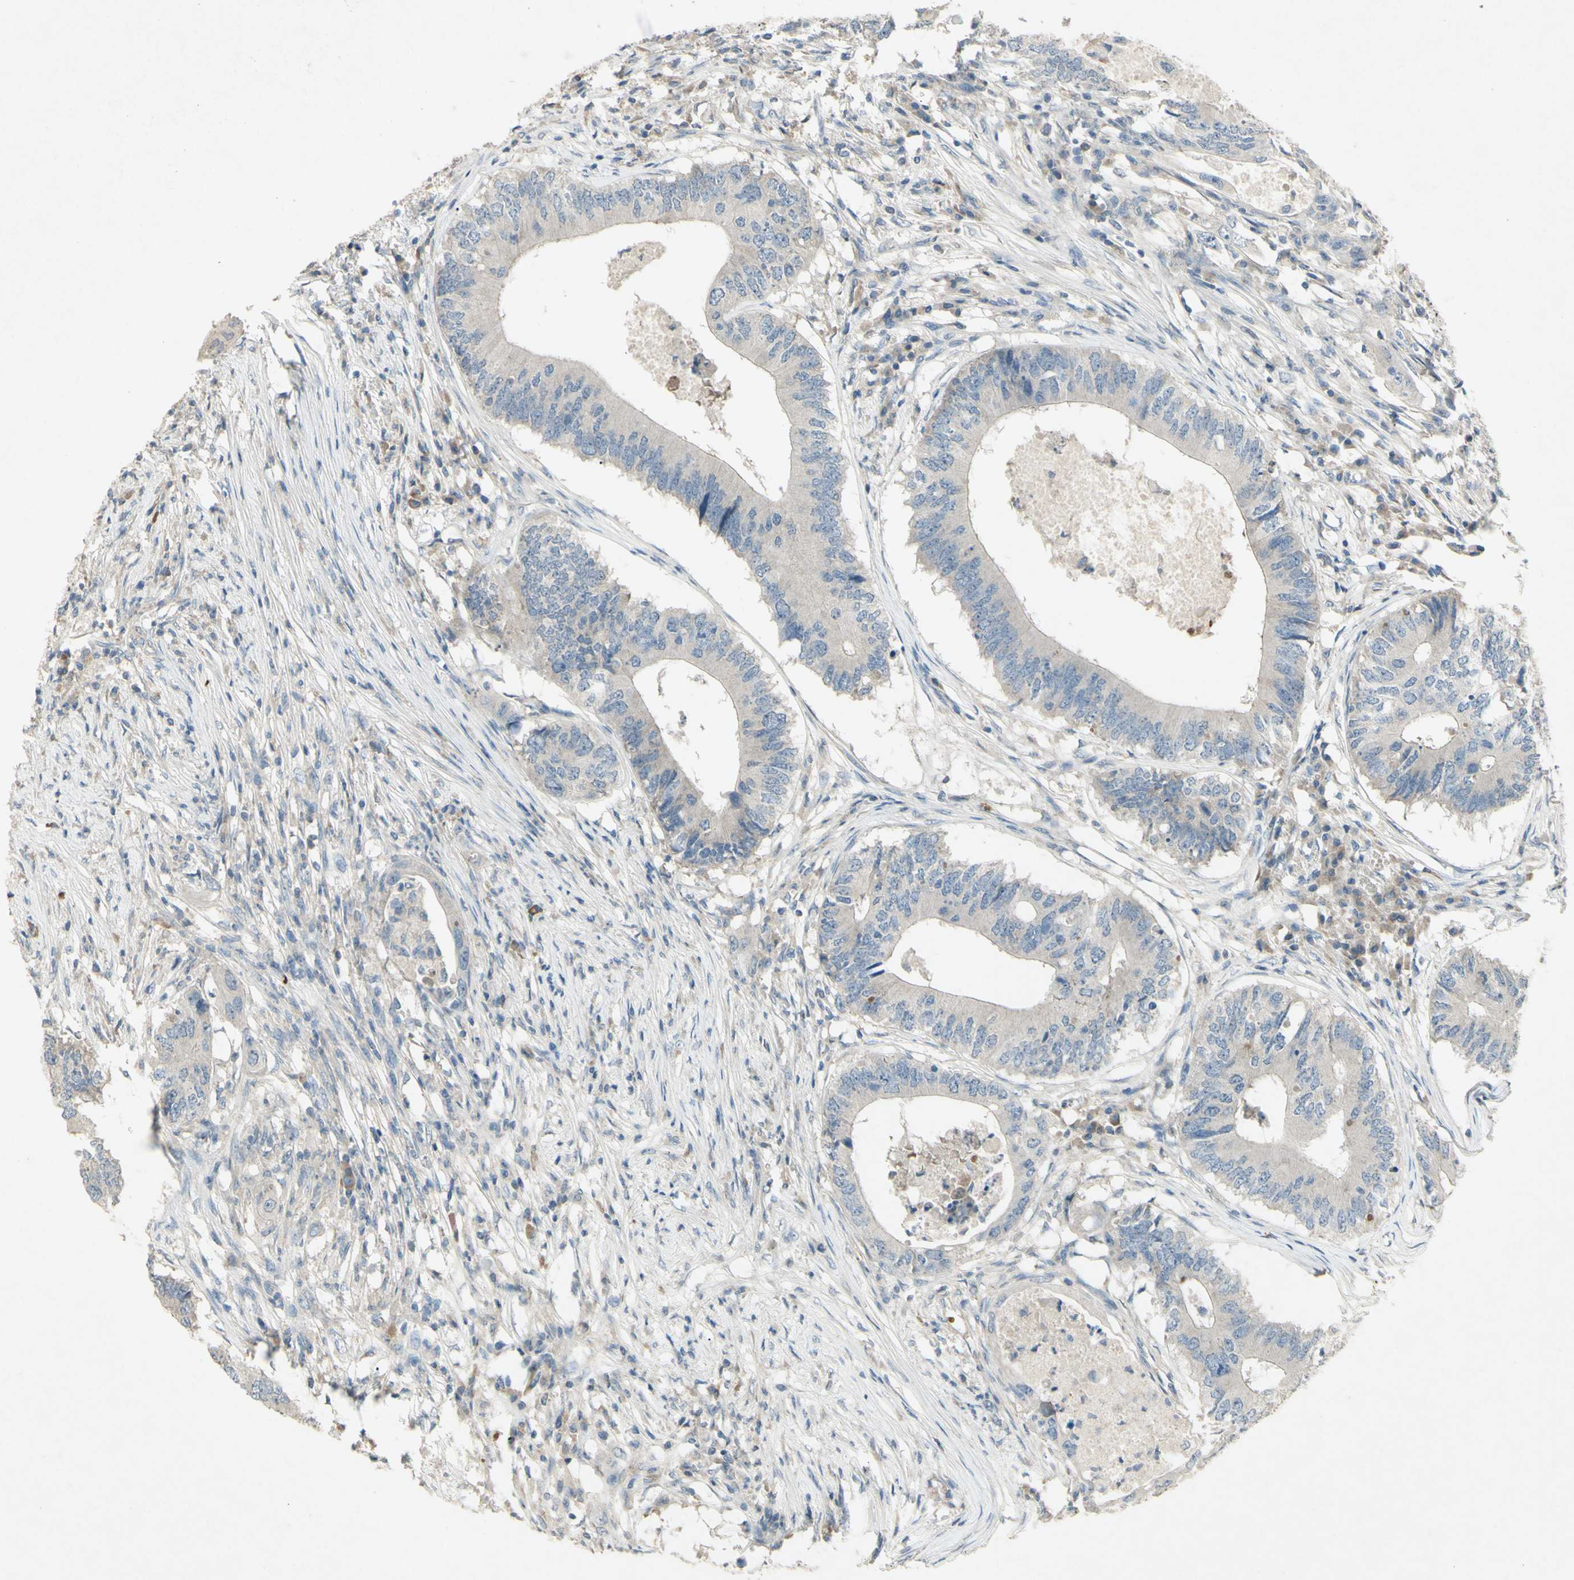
{"staining": {"intensity": "negative", "quantity": "none", "location": "none"}, "tissue": "colorectal cancer", "cell_type": "Tumor cells", "image_type": "cancer", "snomed": [{"axis": "morphology", "description": "Adenocarcinoma, NOS"}, {"axis": "topography", "description": "Colon"}], "caption": "The micrograph shows no staining of tumor cells in colorectal cancer (adenocarcinoma). The staining is performed using DAB brown chromogen with nuclei counter-stained in using hematoxylin.", "gene": "TIMM21", "patient": {"sex": "male", "age": 71}}